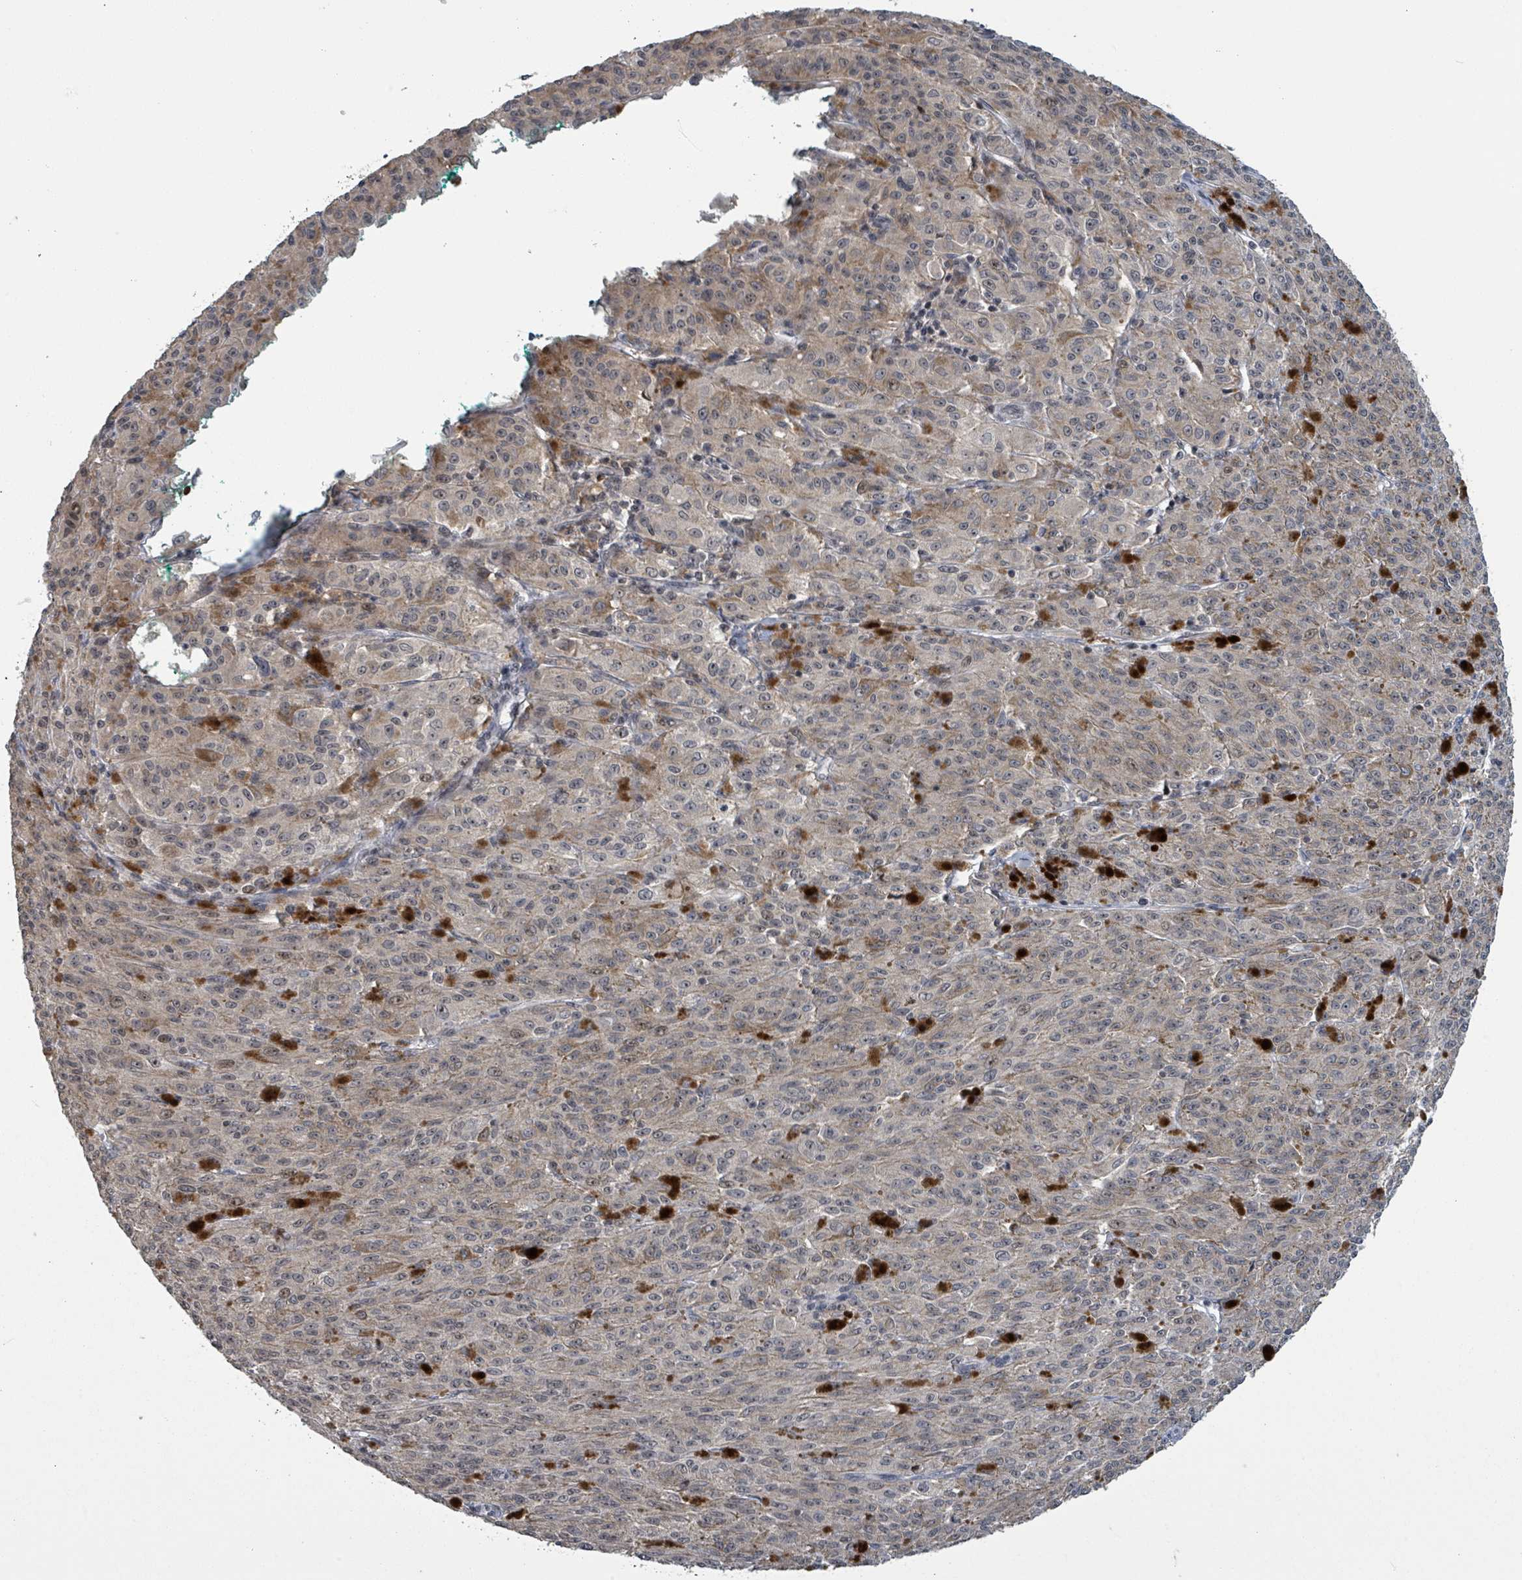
{"staining": {"intensity": "weak", "quantity": "25%-75%", "location": "cytoplasmic/membranous,nuclear"}, "tissue": "melanoma", "cell_type": "Tumor cells", "image_type": "cancer", "snomed": [{"axis": "morphology", "description": "Malignant melanoma, NOS"}, {"axis": "topography", "description": "Skin"}], "caption": "Immunohistochemical staining of human malignant melanoma shows low levels of weak cytoplasmic/membranous and nuclear protein positivity in approximately 25%-75% of tumor cells.", "gene": "ZBTB14", "patient": {"sex": "female", "age": 52}}